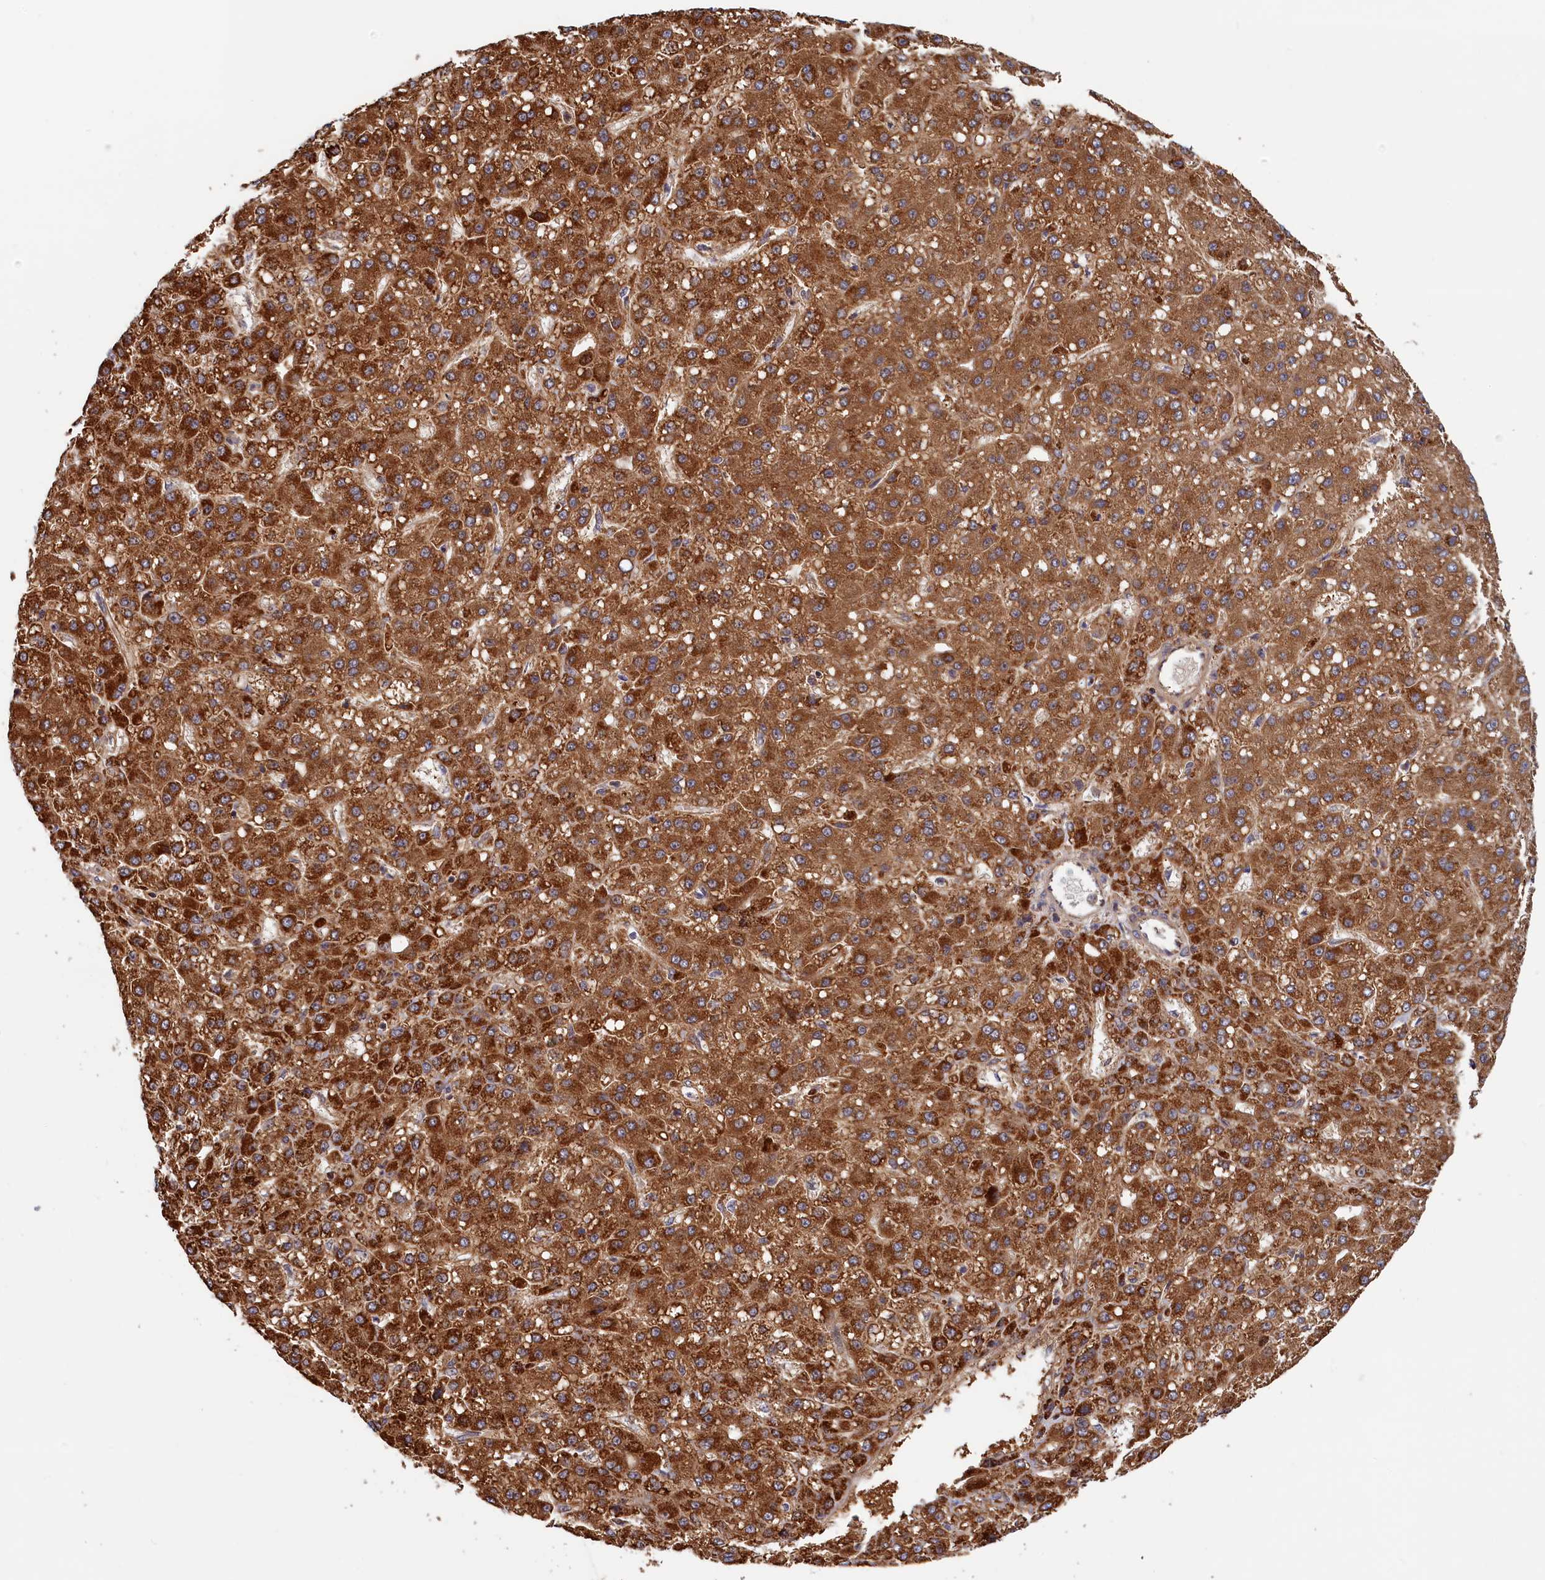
{"staining": {"intensity": "strong", "quantity": ">75%", "location": "cytoplasmic/membranous"}, "tissue": "liver cancer", "cell_type": "Tumor cells", "image_type": "cancer", "snomed": [{"axis": "morphology", "description": "Carcinoma, Hepatocellular, NOS"}, {"axis": "topography", "description": "Liver"}], "caption": "Liver hepatocellular carcinoma was stained to show a protein in brown. There is high levels of strong cytoplasmic/membranous positivity in about >75% of tumor cells.", "gene": "DUS3L", "patient": {"sex": "male", "age": 67}}